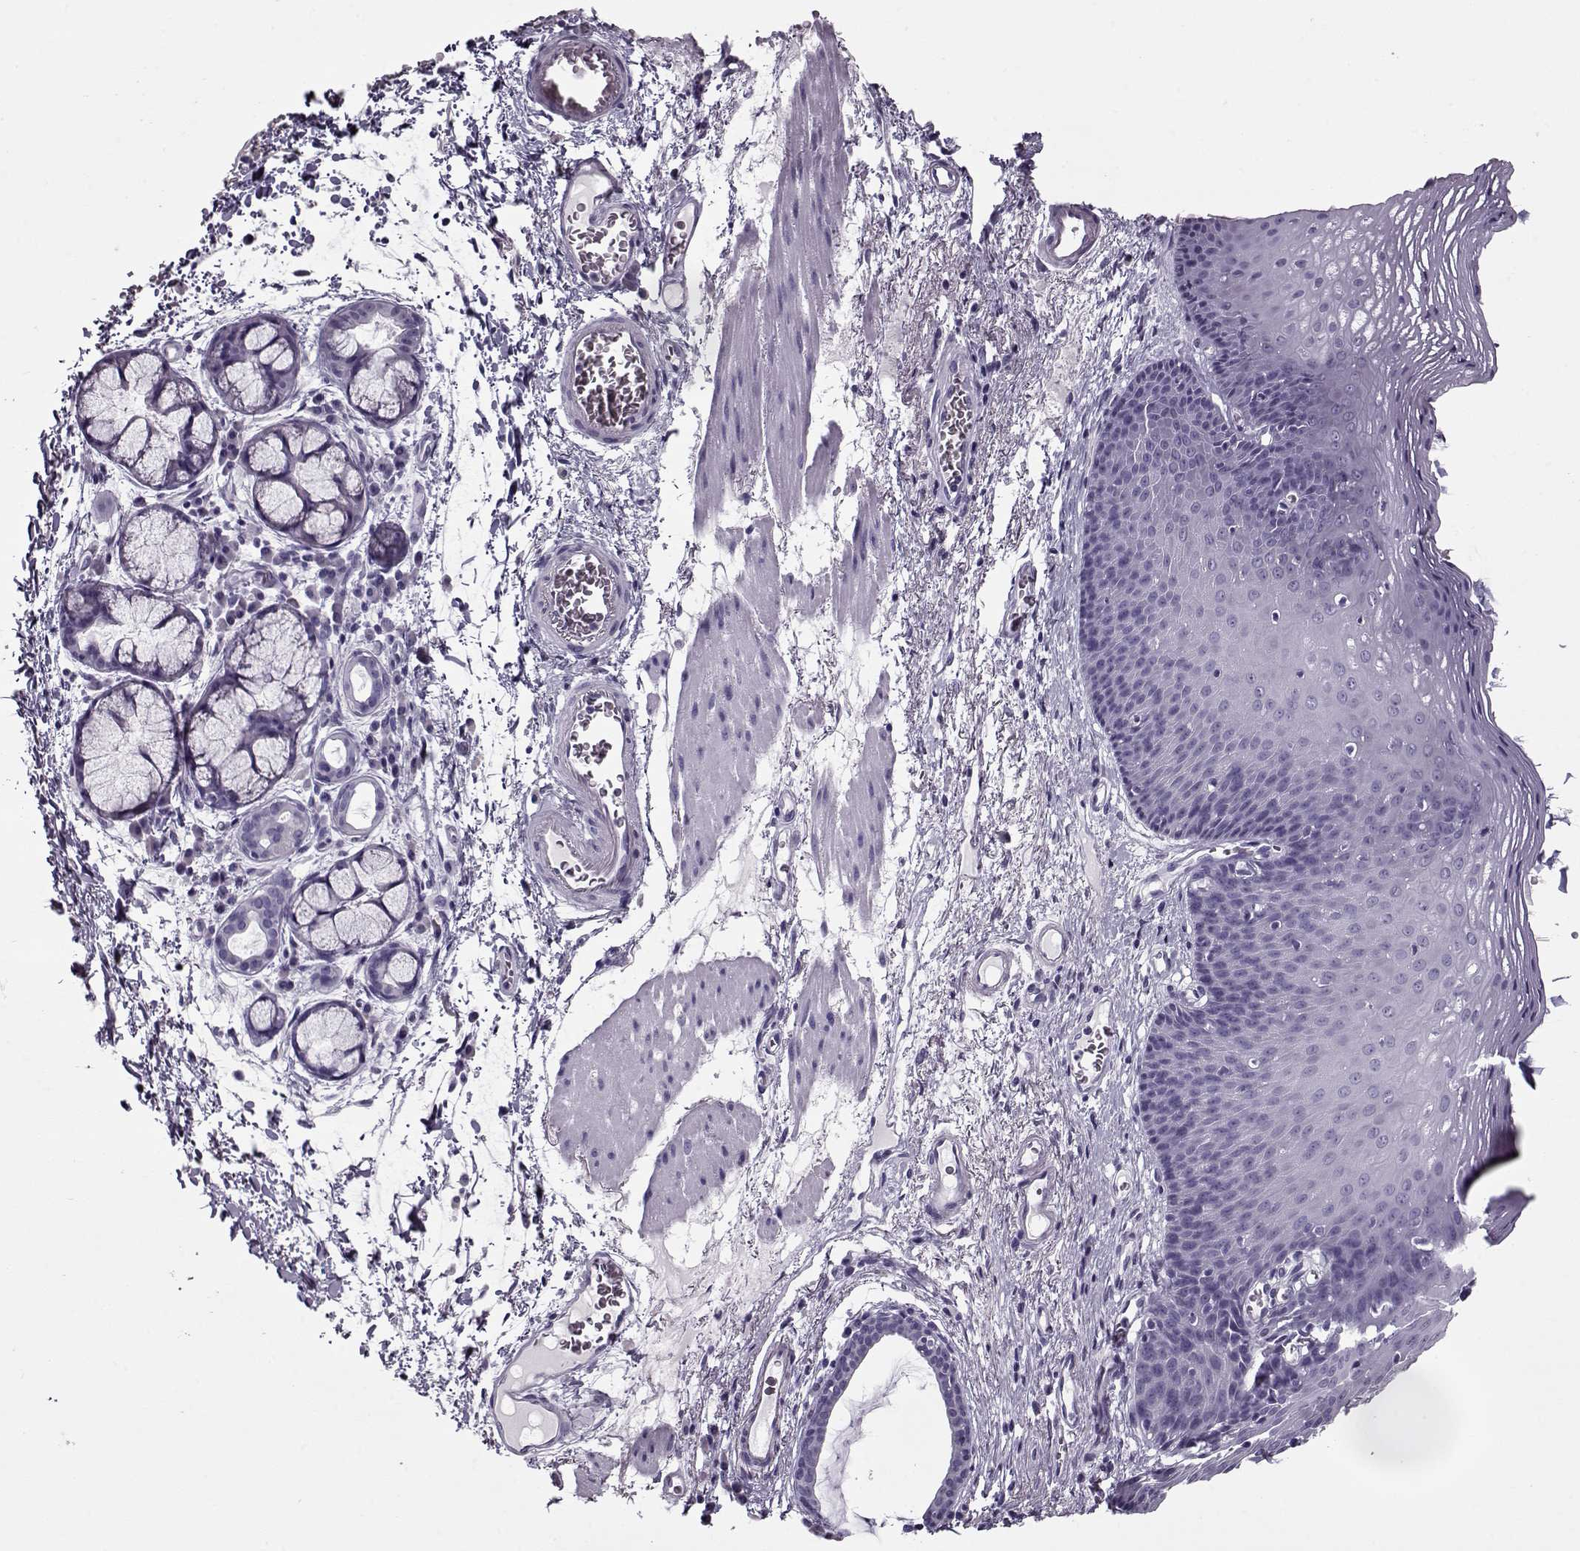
{"staining": {"intensity": "negative", "quantity": "none", "location": "none"}, "tissue": "esophagus", "cell_type": "Squamous epithelial cells", "image_type": "normal", "snomed": [{"axis": "morphology", "description": "Normal tissue, NOS"}, {"axis": "topography", "description": "Esophagus"}], "caption": "An image of esophagus stained for a protein exhibits no brown staining in squamous epithelial cells. The staining is performed using DAB (3,3'-diaminobenzidine) brown chromogen with nuclei counter-stained in using hematoxylin.", "gene": "GAGE10", "patient": {"sex": "male", "age": 76}}